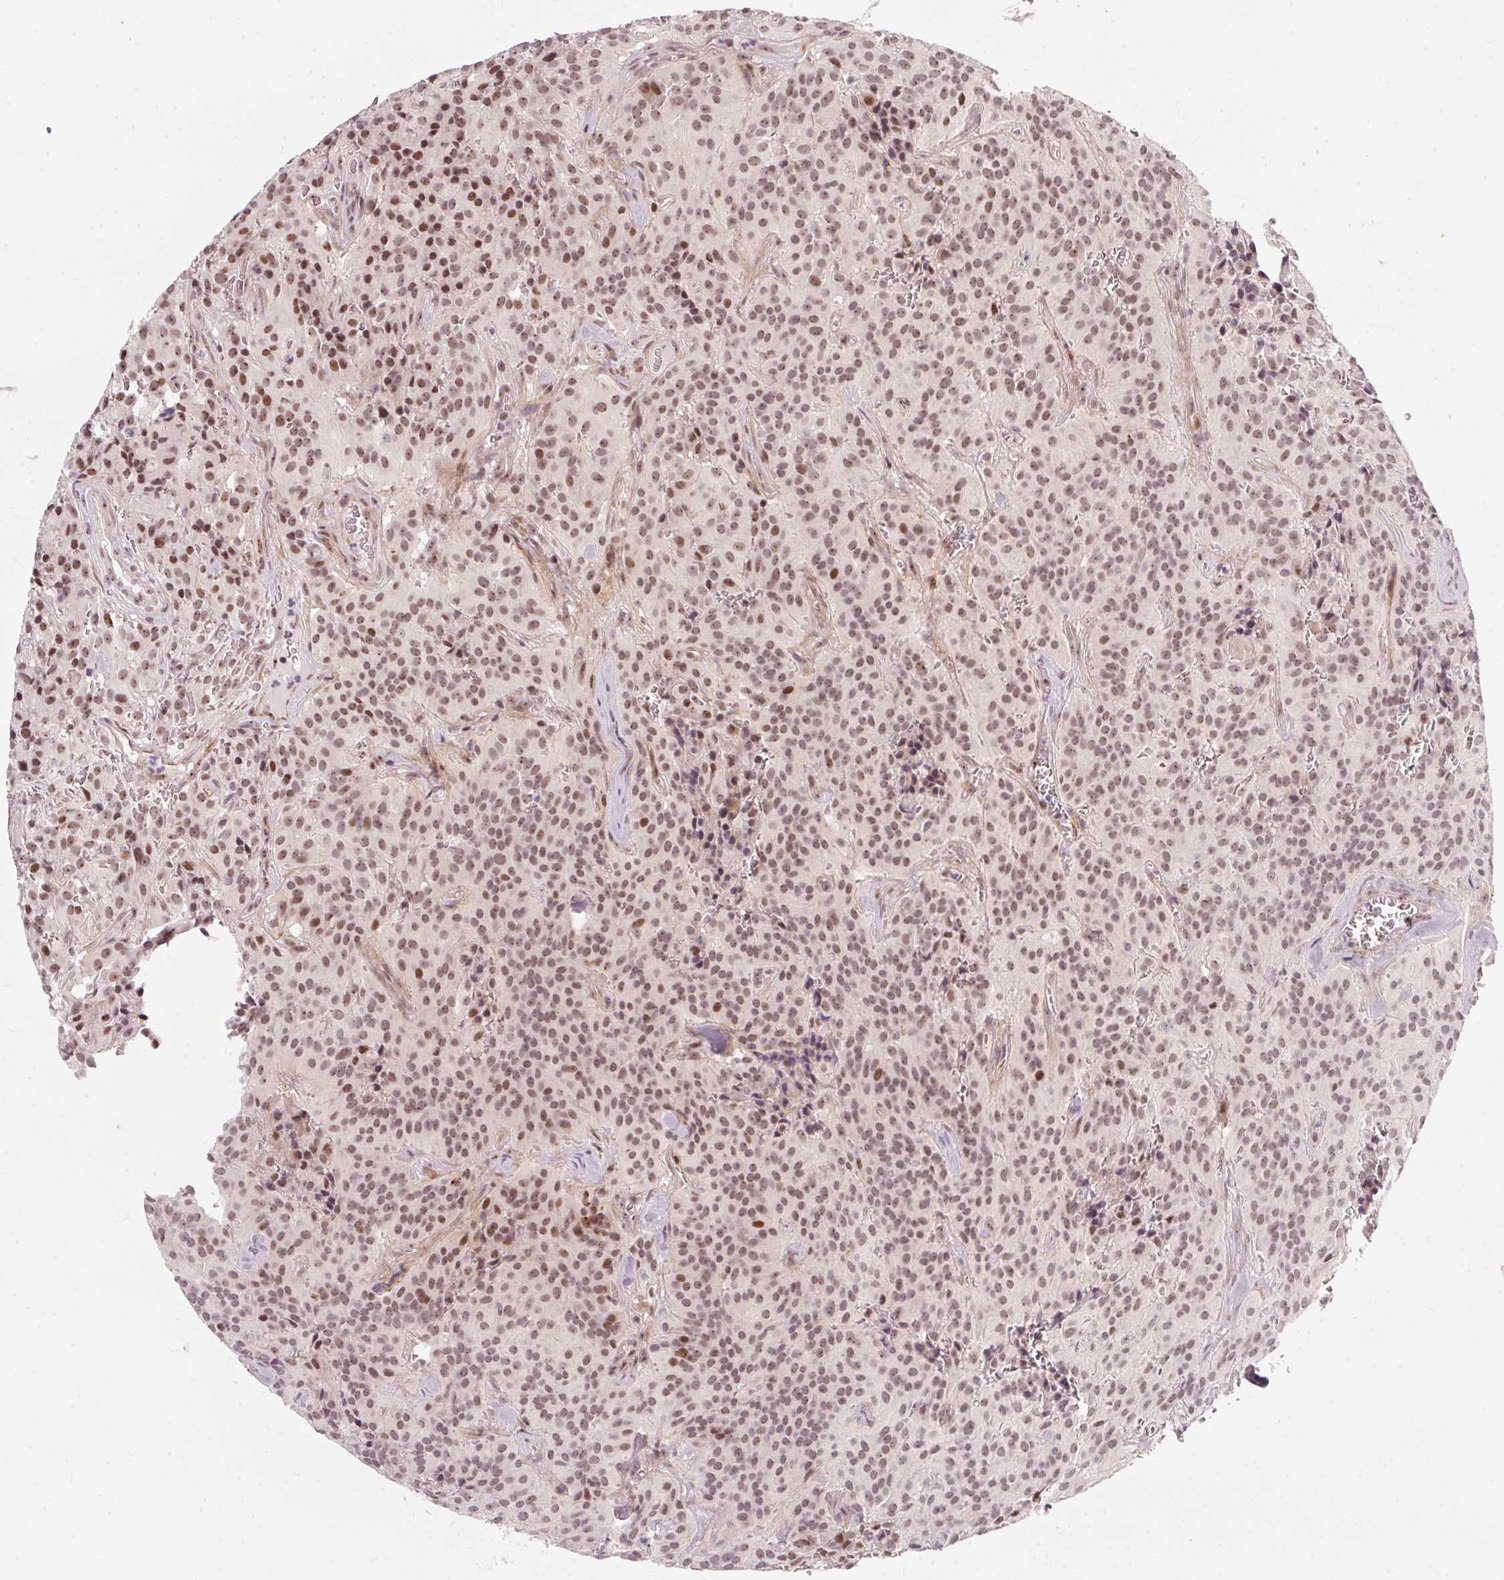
{"staining": {"intensity": "moderate", "quantity": ">75%", "location": "nuclear"}, "tissue": "glioma", "cell_type": "Tumor cells", "image_type": "cancer", "snomed": [{"axis": "morphology", "description": "Glioma, malignant, Low grade"}, {"axis": "topography", "description": "Brain"}], "caption": "Malignant low-grade glioma was stained to show a protein in brown. There is medium levels of moderate nuclear expression in approximately >75% of tumor cells. Nuclei are stained in blue.", "gene": "MXRA8", "patient": {"sex": "male", "age": 42}}